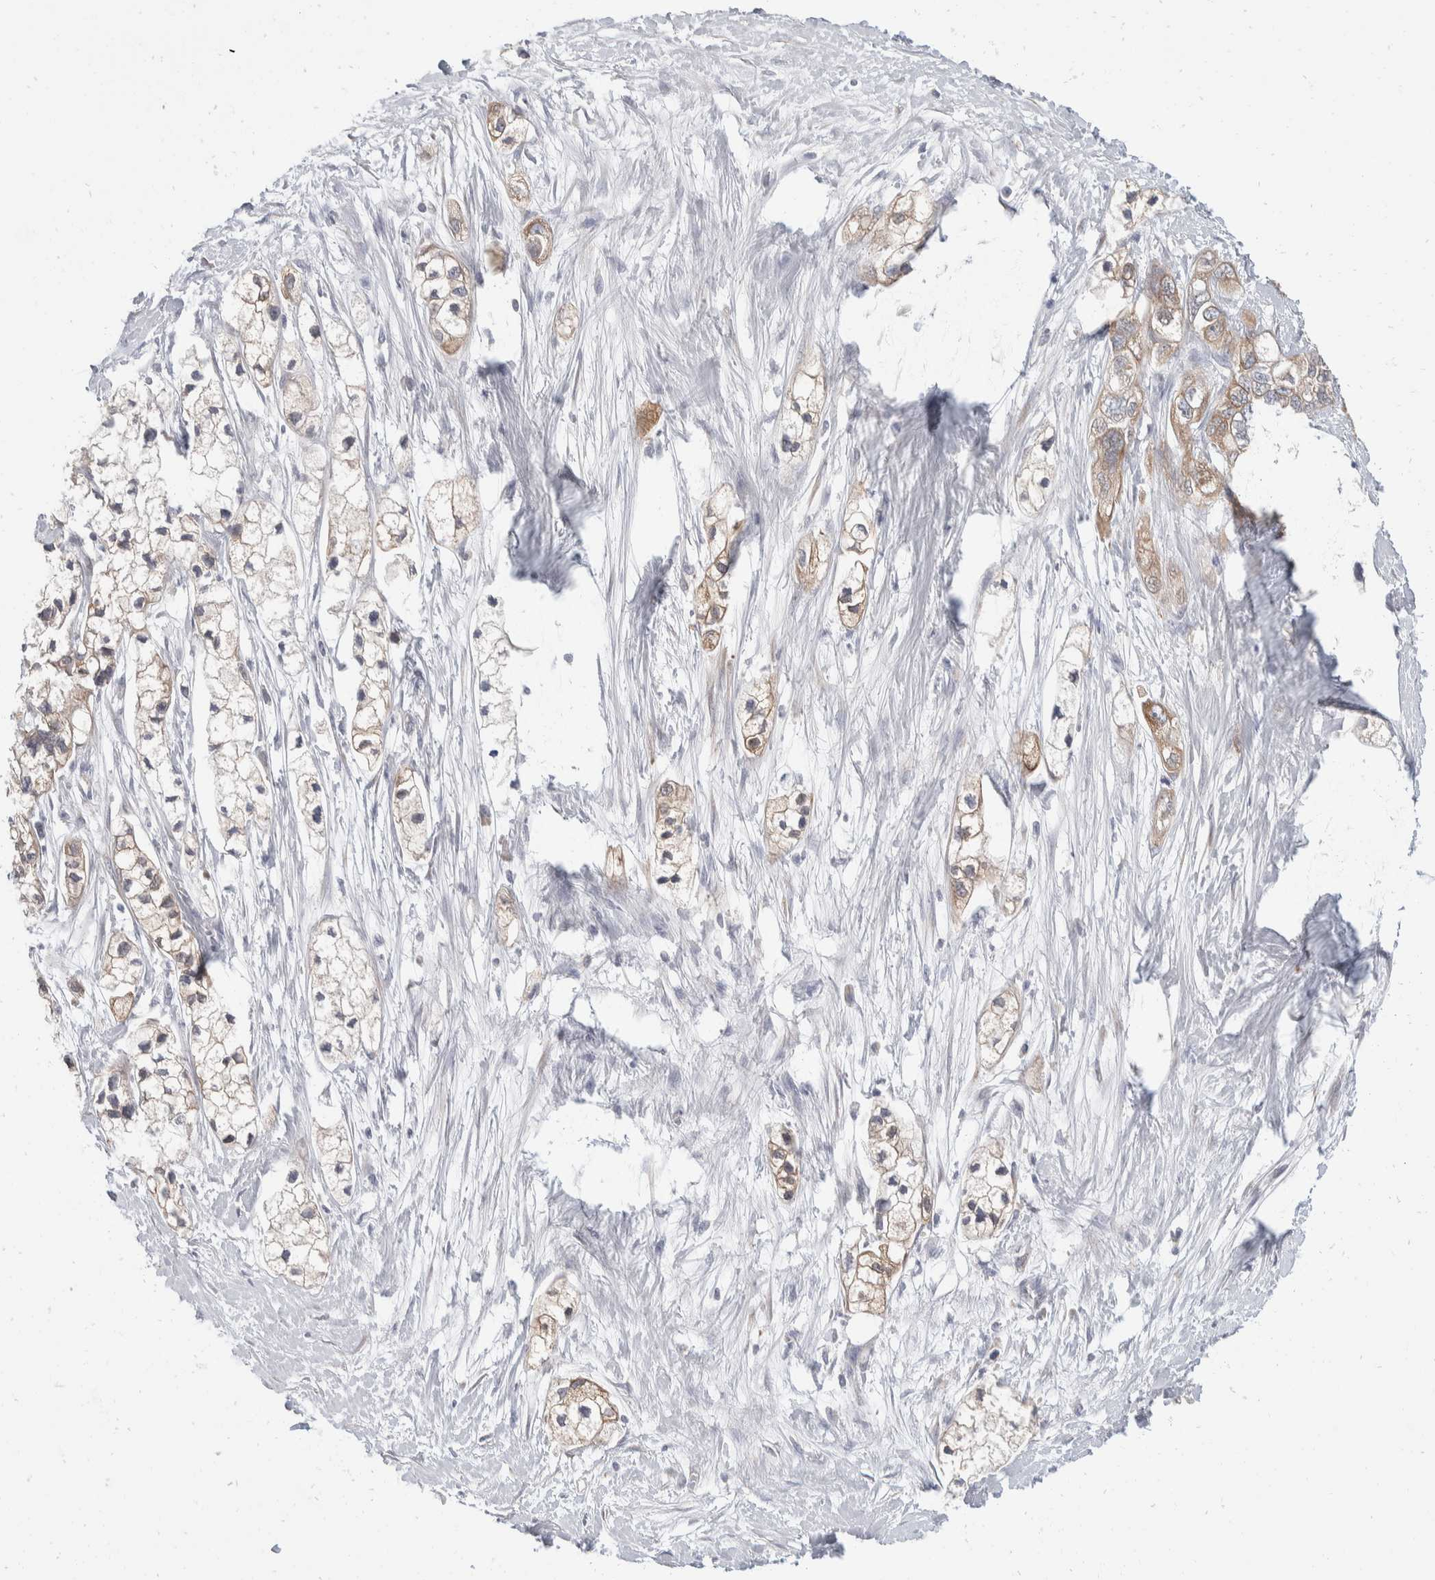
{"staining": {"intensity": "moderate", "quantity": ">75%", "location": "cytoplasmic/membranous"}, "tissue": "pancreatic cancer", "cell_type": "Tumor cells", "image_type": "cancer", "snomed": [{"axis": "morphology", "description": "Adenocarcinoma, NOS"}, {"axis": "topography", "description": "Pancreas"}], "caption": "Immunohistochemistry histopathology image of neoplastic tissue: pancreatic cancer (adenocarcinoma) stained using immunohistochemistry (IHC) reveals medium levels of moderate protein expression localized specifically in the cytoplasmic/membranous of tumor cells, appearing as a cytoplasmic/membranous brown color.", "gene": "TMEM245", "patient": {"sex": "male", "age": 74}}